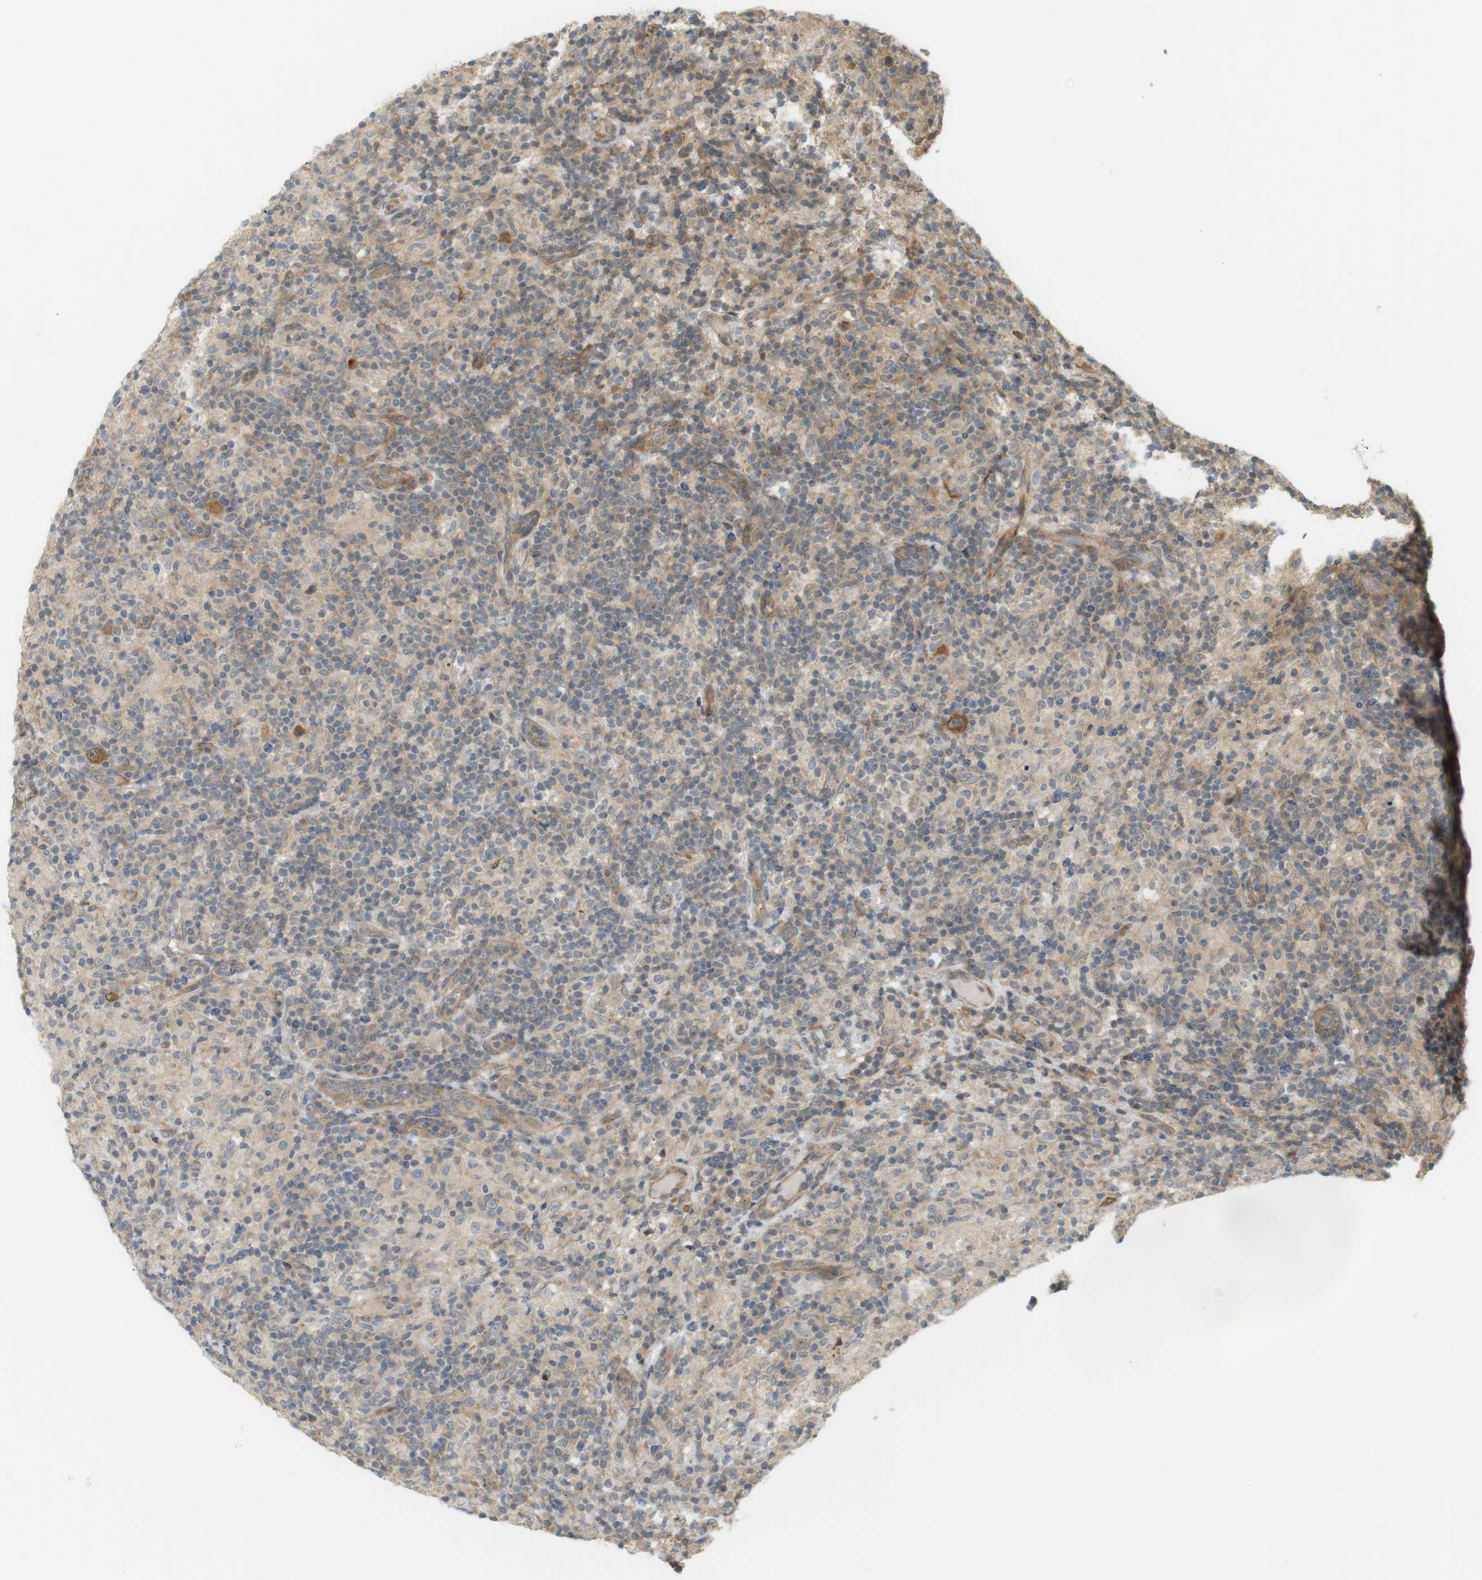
{"staining": {"intensity": "moderate", "quantity": ">75%", "location": "cytoplasmic/membranous,nuclear"}, "tissue": "lymphoma", "cell_type": "Tumor cells", "image_type": "cancer", "snomed": [{"axis": "morphology", "description": "Hodgkin's disease, NOS"}, {"axis": "topography", "description": "Lymph node"}], "caption": "Hodgkin's disease stained with DAB (3,3'-diaminobenzidine) immunohistochemistry (IHC) shows medium levels of moderate cytoplasmic/membranous and nuclear staining in approximately >75% of tumor cells.", "gene": "PA2G4", "patient": {"sex": "male", "age": 70}}